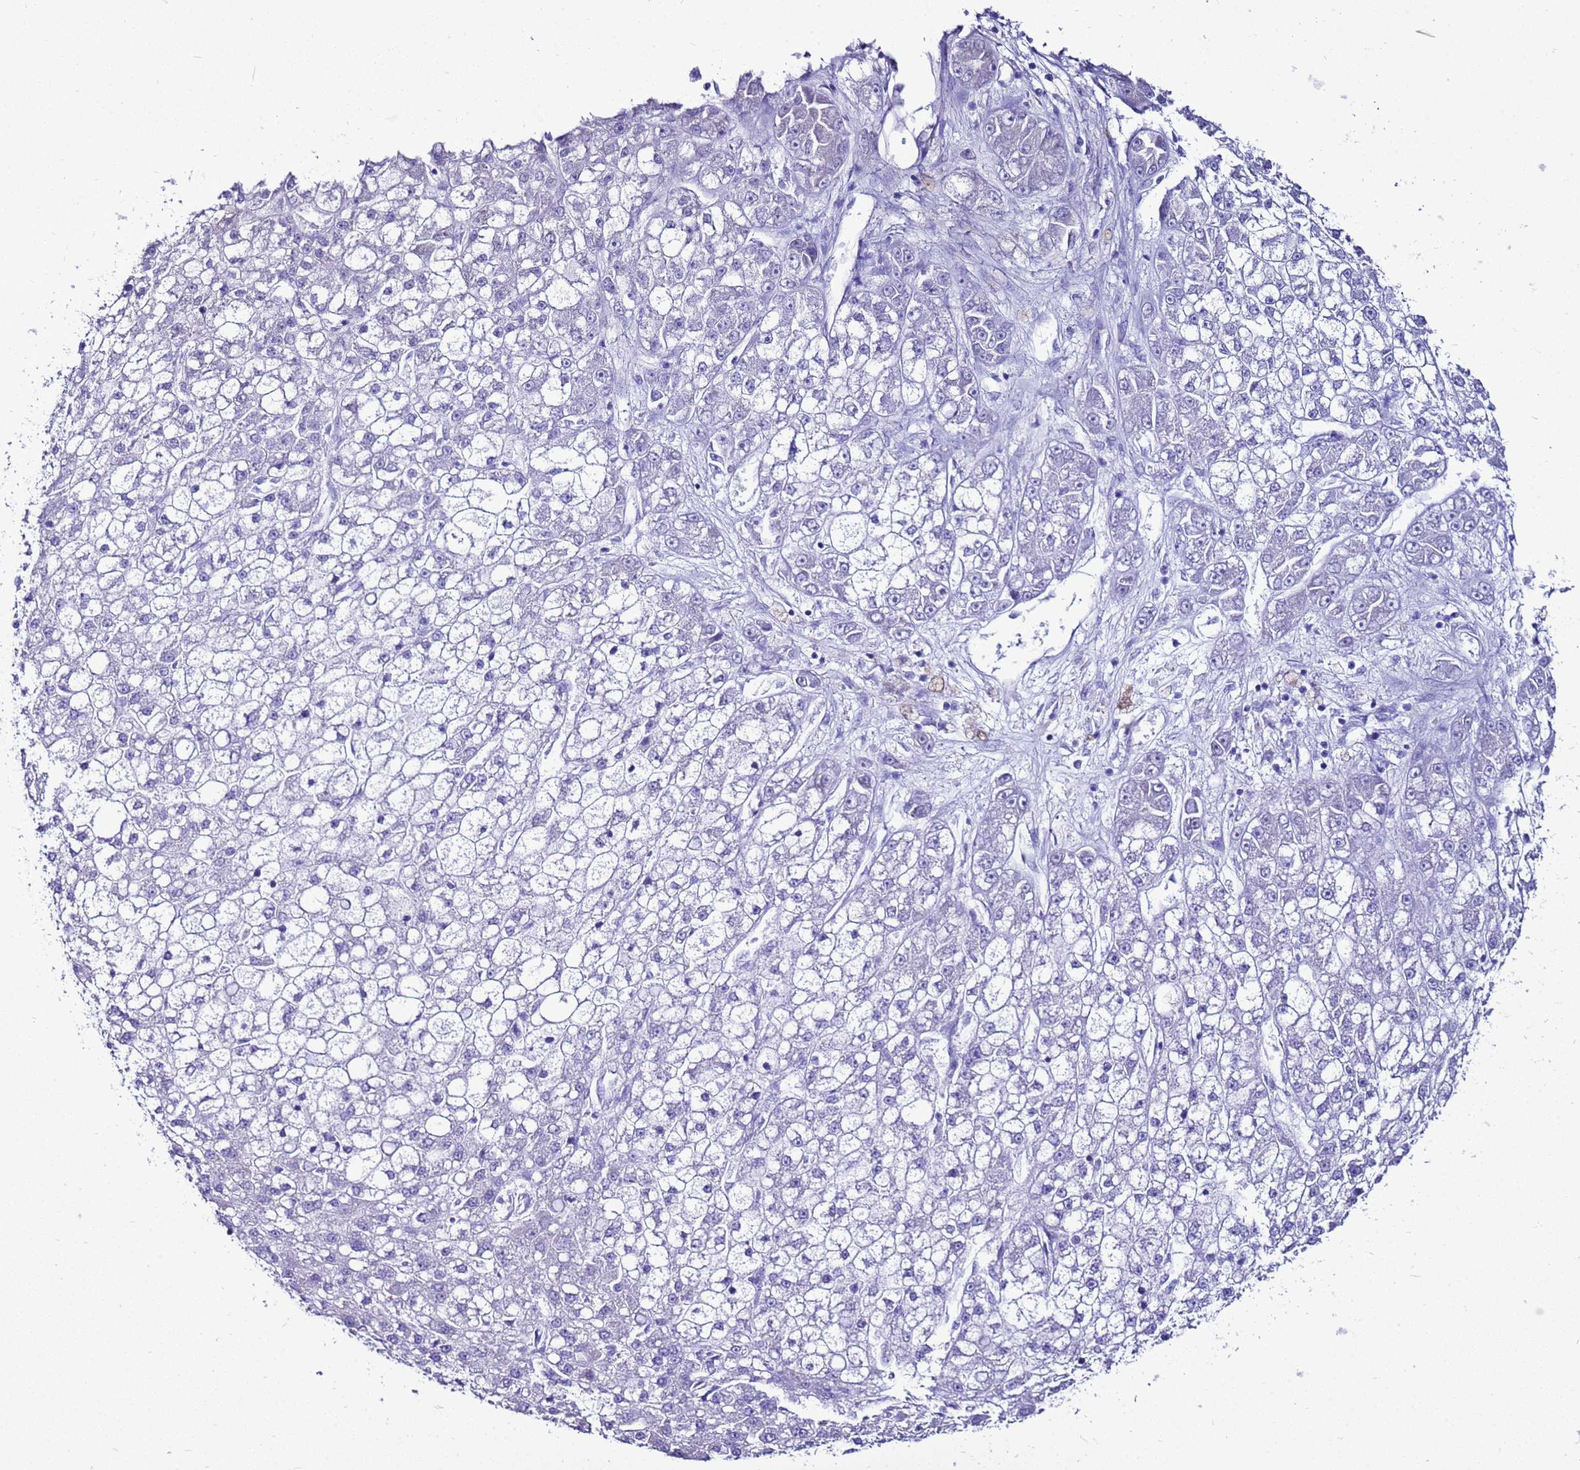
{"staining": {"intensity": "negative", "quantity": "none", "location": "none"}, "tissue": "liver cancer", "cell_type": "Tumor cells", "image_type": "cancer", "snomed": [{"axis": "morphology", "description": "Carcinoma, Hepatocellular, NOS"}, {"axis": "topography", "description": "Liver"}], "caption": "The immunohistochemistry (IHC) photomicrograph has no significant expression in tumor cells of liver cancer tissue. (Stains: DAB immunohistochemistry (IHC) with hematoxylin counter stain, Microscopy: brightfield microscopy at high magnification).", "gene": "BEST2", "patient": {"sex": "male", "age": 67}}